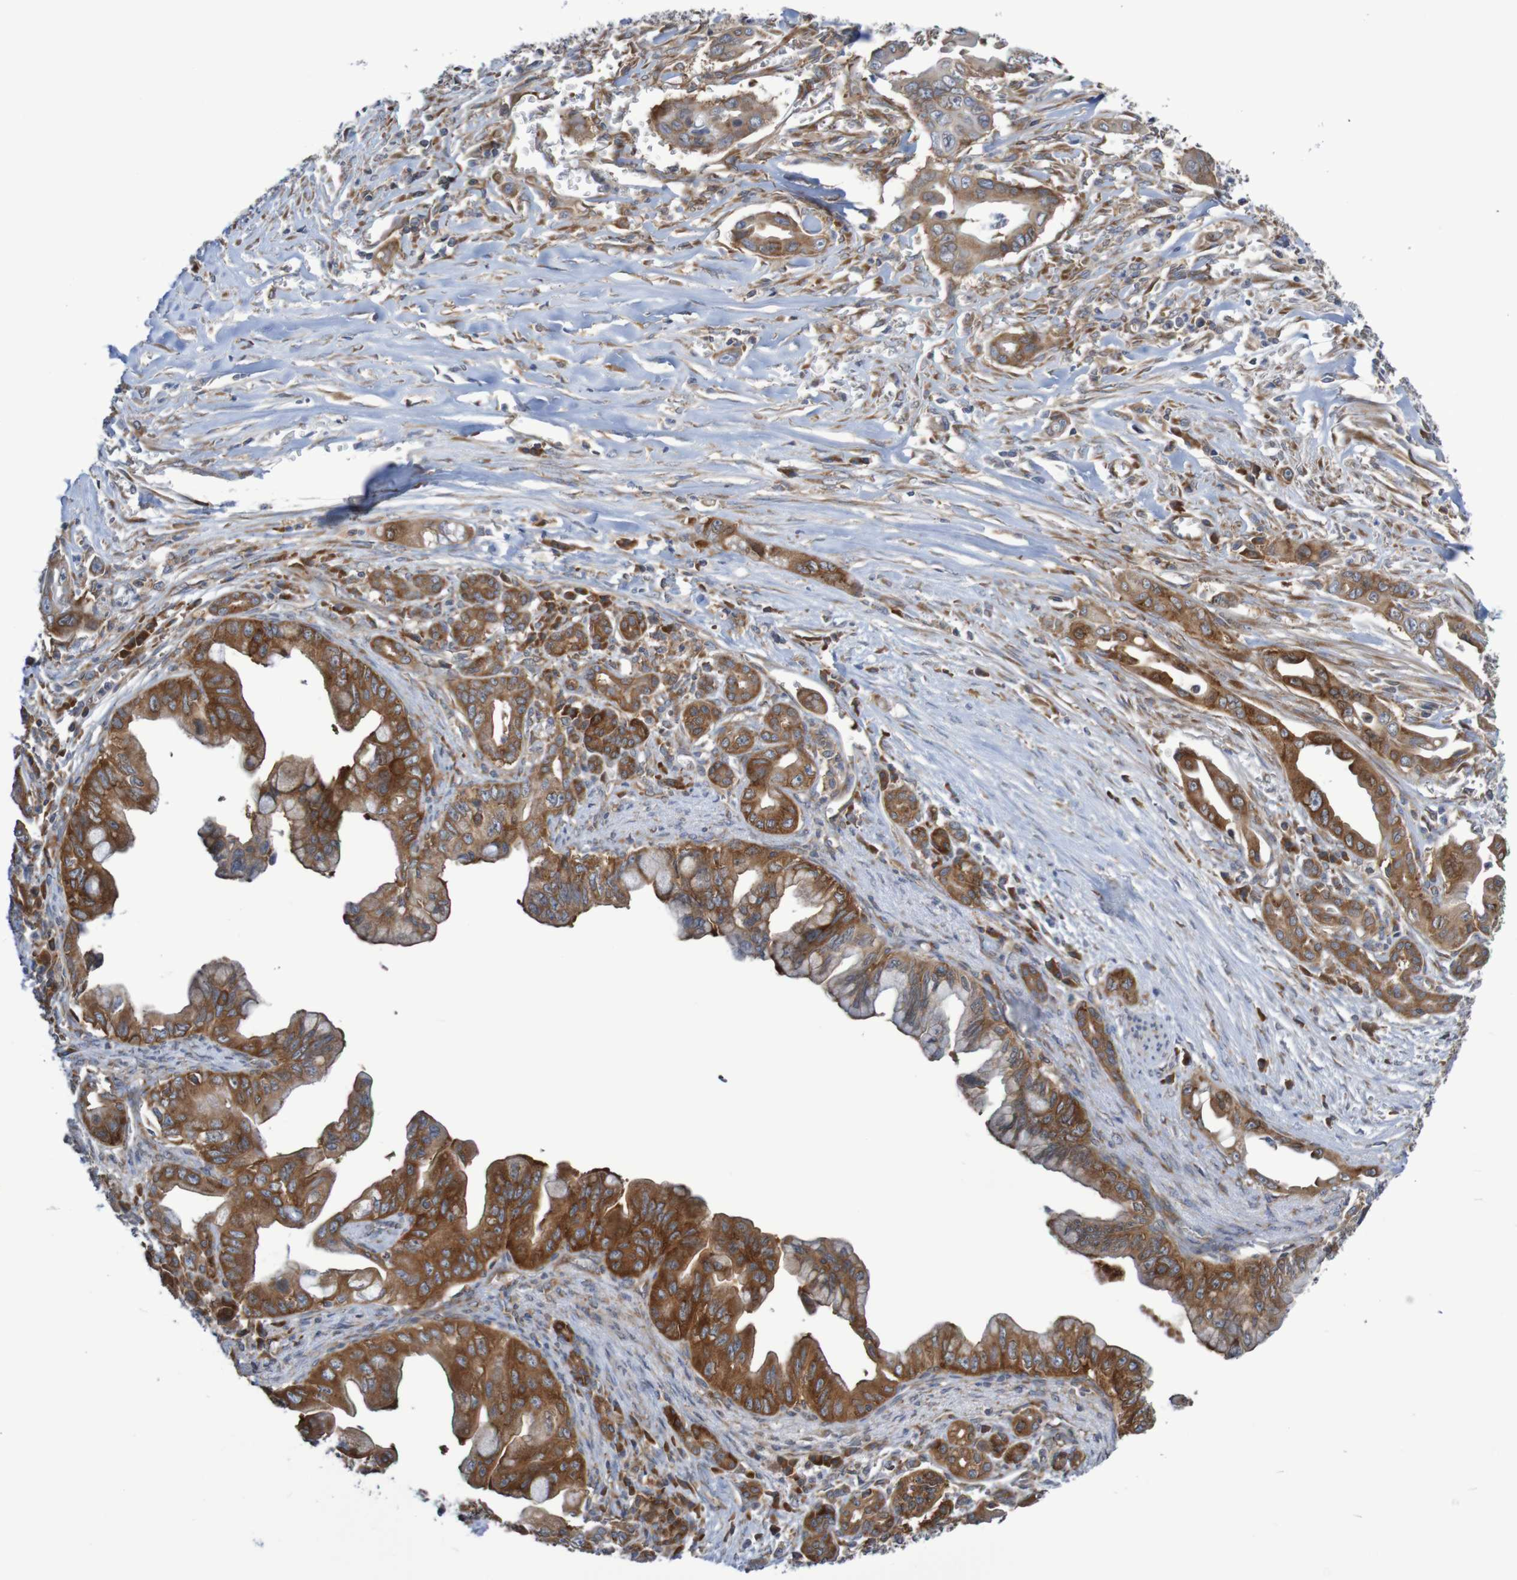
{"staining": {"intensity": "strong", "quantity": "25%-75%", "location": "cytoplasmic/membranous"}, "tissue": "pancreatic cancer", "cell_type": "Tumor cells", "image_type": "cancer", "snomed": [{"axis": "morphology", "description": "Adenocarcinoma, NOS"}, {"axis": "topography", "description": "Pancreas"}], "caption": "Protein expression analysis of pancreatic cancer (adenocarcinoma) displays strong cytoplasmic/membranous staining in approximately 25%-75% of tumor cells. Nuclei are stained in blue.", "gene": "LRRC47", "patient": {"sex": "male", "age": 59}}